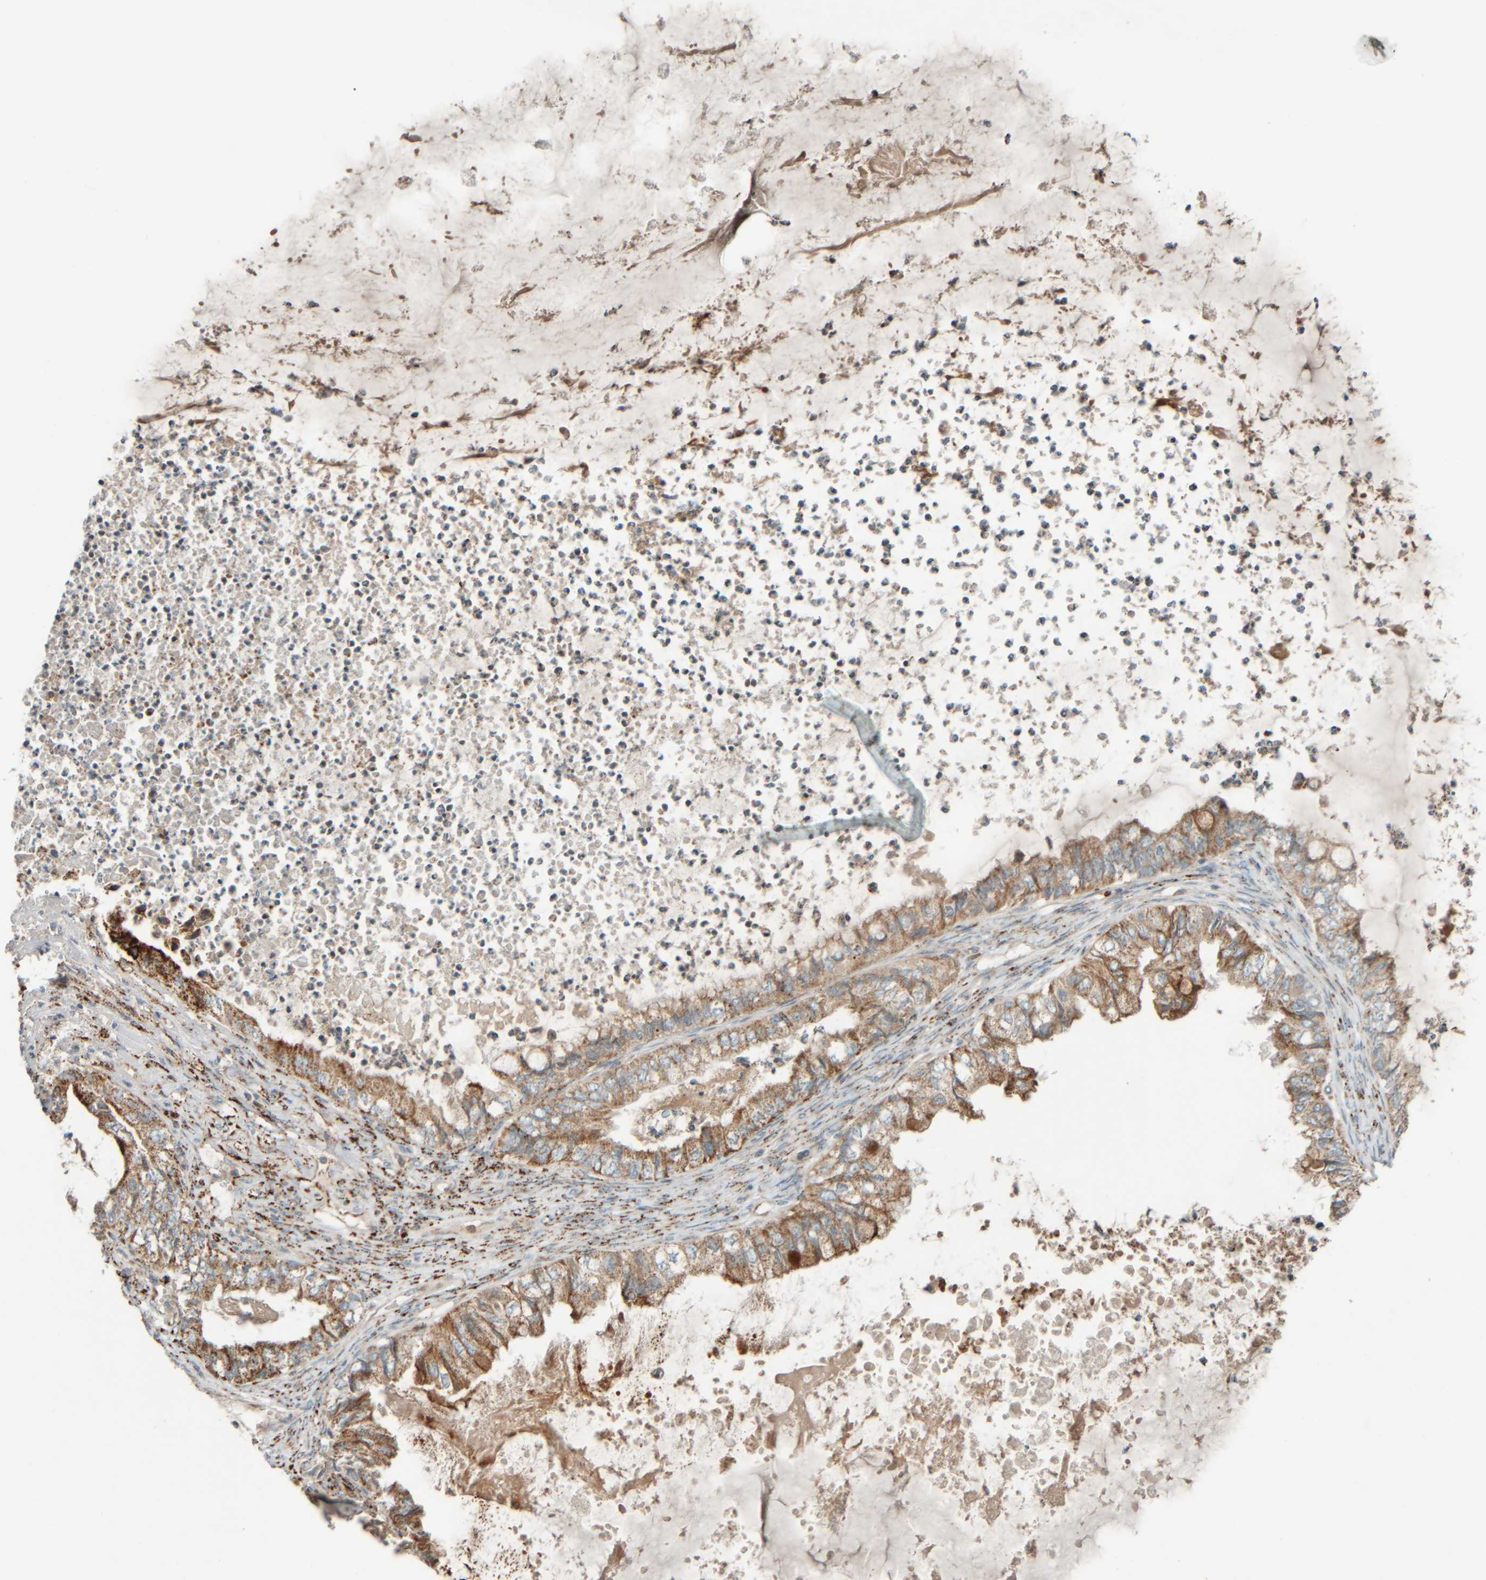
{"staining": {"intensity": "moderate", "quantity": ">75%", "location": "cytoplasmic/membranous"}, "tissue": "ovarian cancer", "cell_type": "Tumor cells", "image_type": "cancer", "snomed": [{"axis": "morphology", "description": "Cystadenocarcinoma, mucinous, NOS"}, {"axis": "topography", "description": "Ovary"}], "caption": "Ovarian cancer stained for a protein exhibits moderate cytoplasmic/membranous positivity in tumor cells. The protein of interest is shown in brown color, while the nuclei are stained blue.", "gene": "SPAG5", "patient": {"sex": "female", "age": 80}}